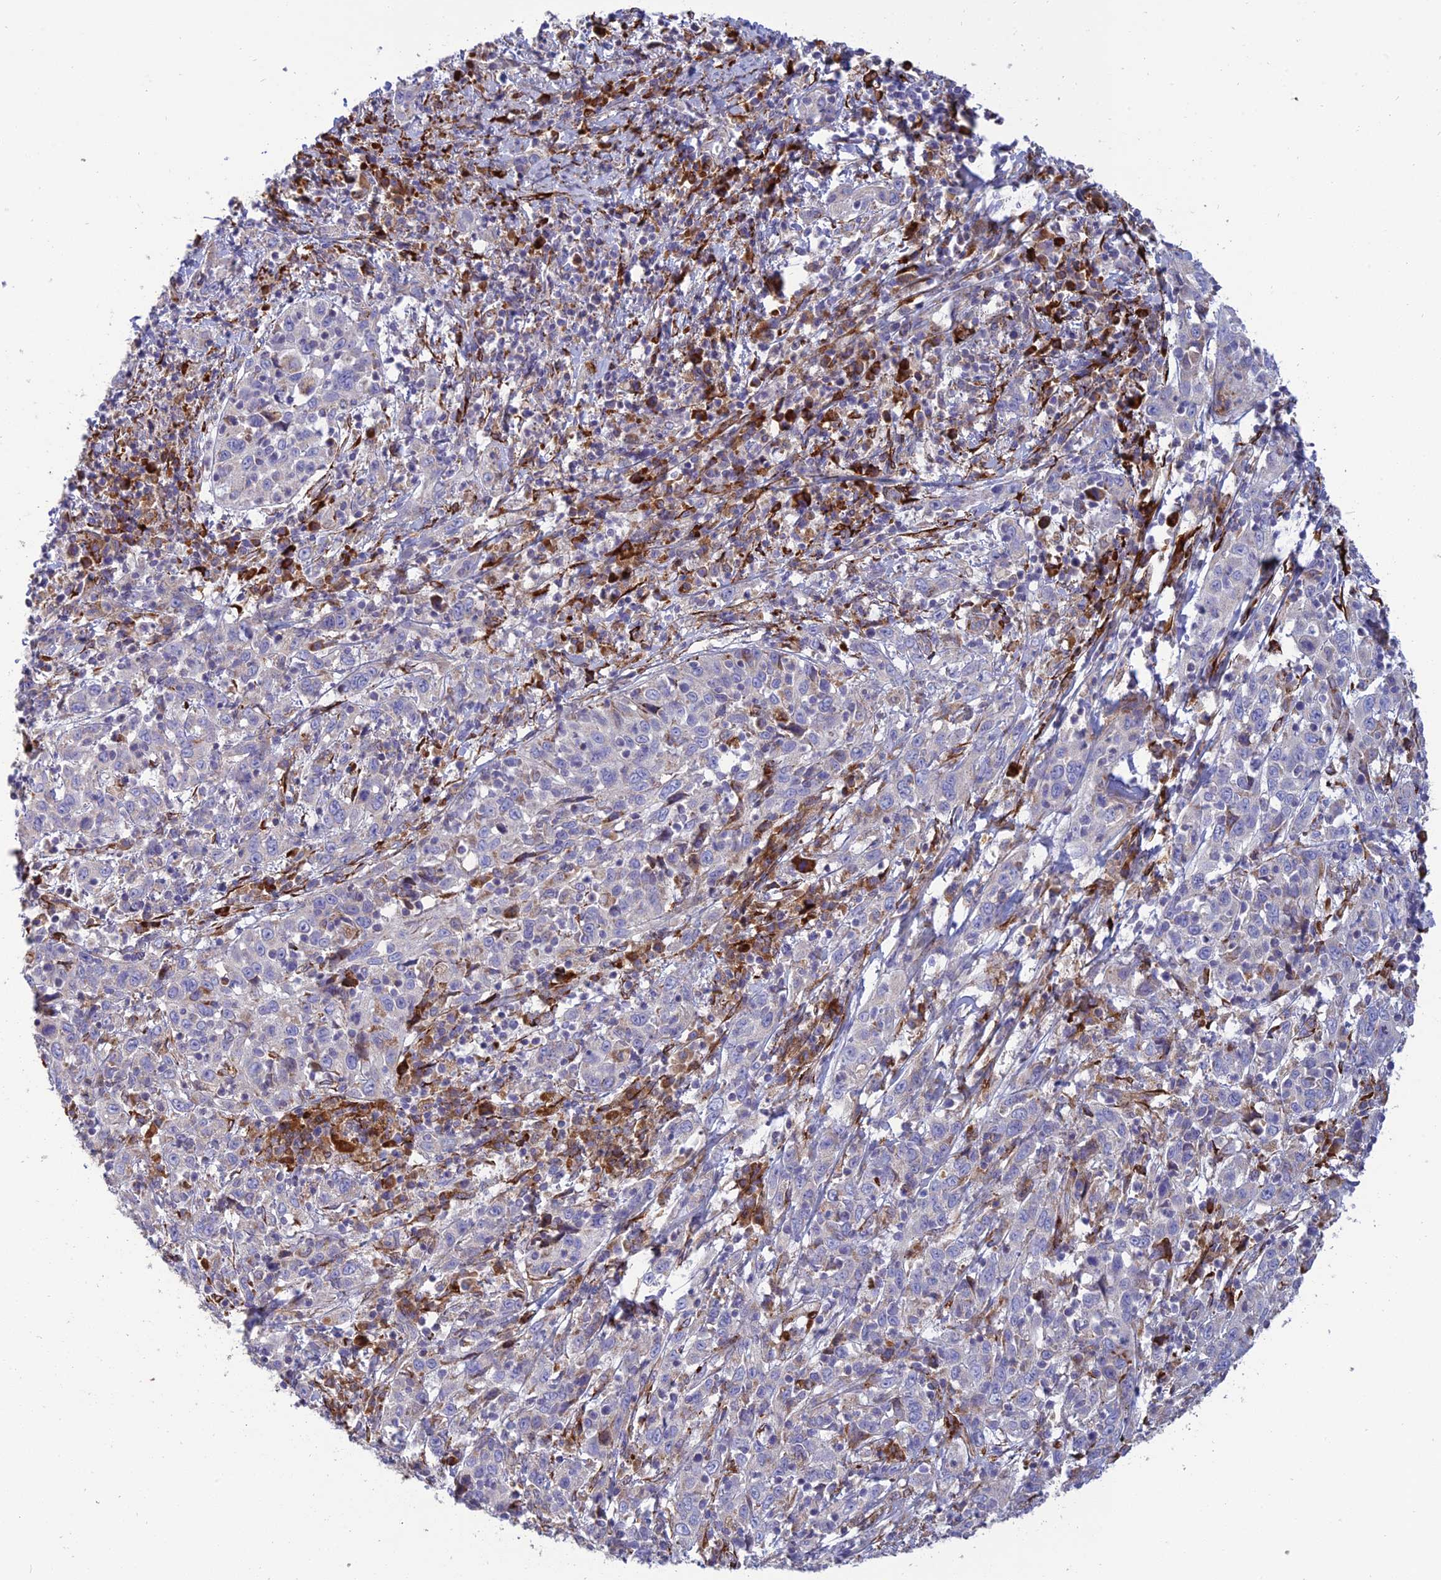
{"staining": {"intensity": "negative", "quantity": "none", "location": "none"}, "tissue": "cervical cancer", "cell_type": "Tumor cells", "image_type": "cancer", "snomed": [{"axis": "morphology", "description": "Squamous cell carcinoma, NOS"}, {"axis": "topography", "description": "Cervix"}], "caption": "A high-resolution histopathology image shows immunohistochemistry (IHC) staining of cervical cancer, which exhibits no significant positivity in tumor cells.", "gene": "RCN3", "patient": {"sex": "female", "age": 46}}